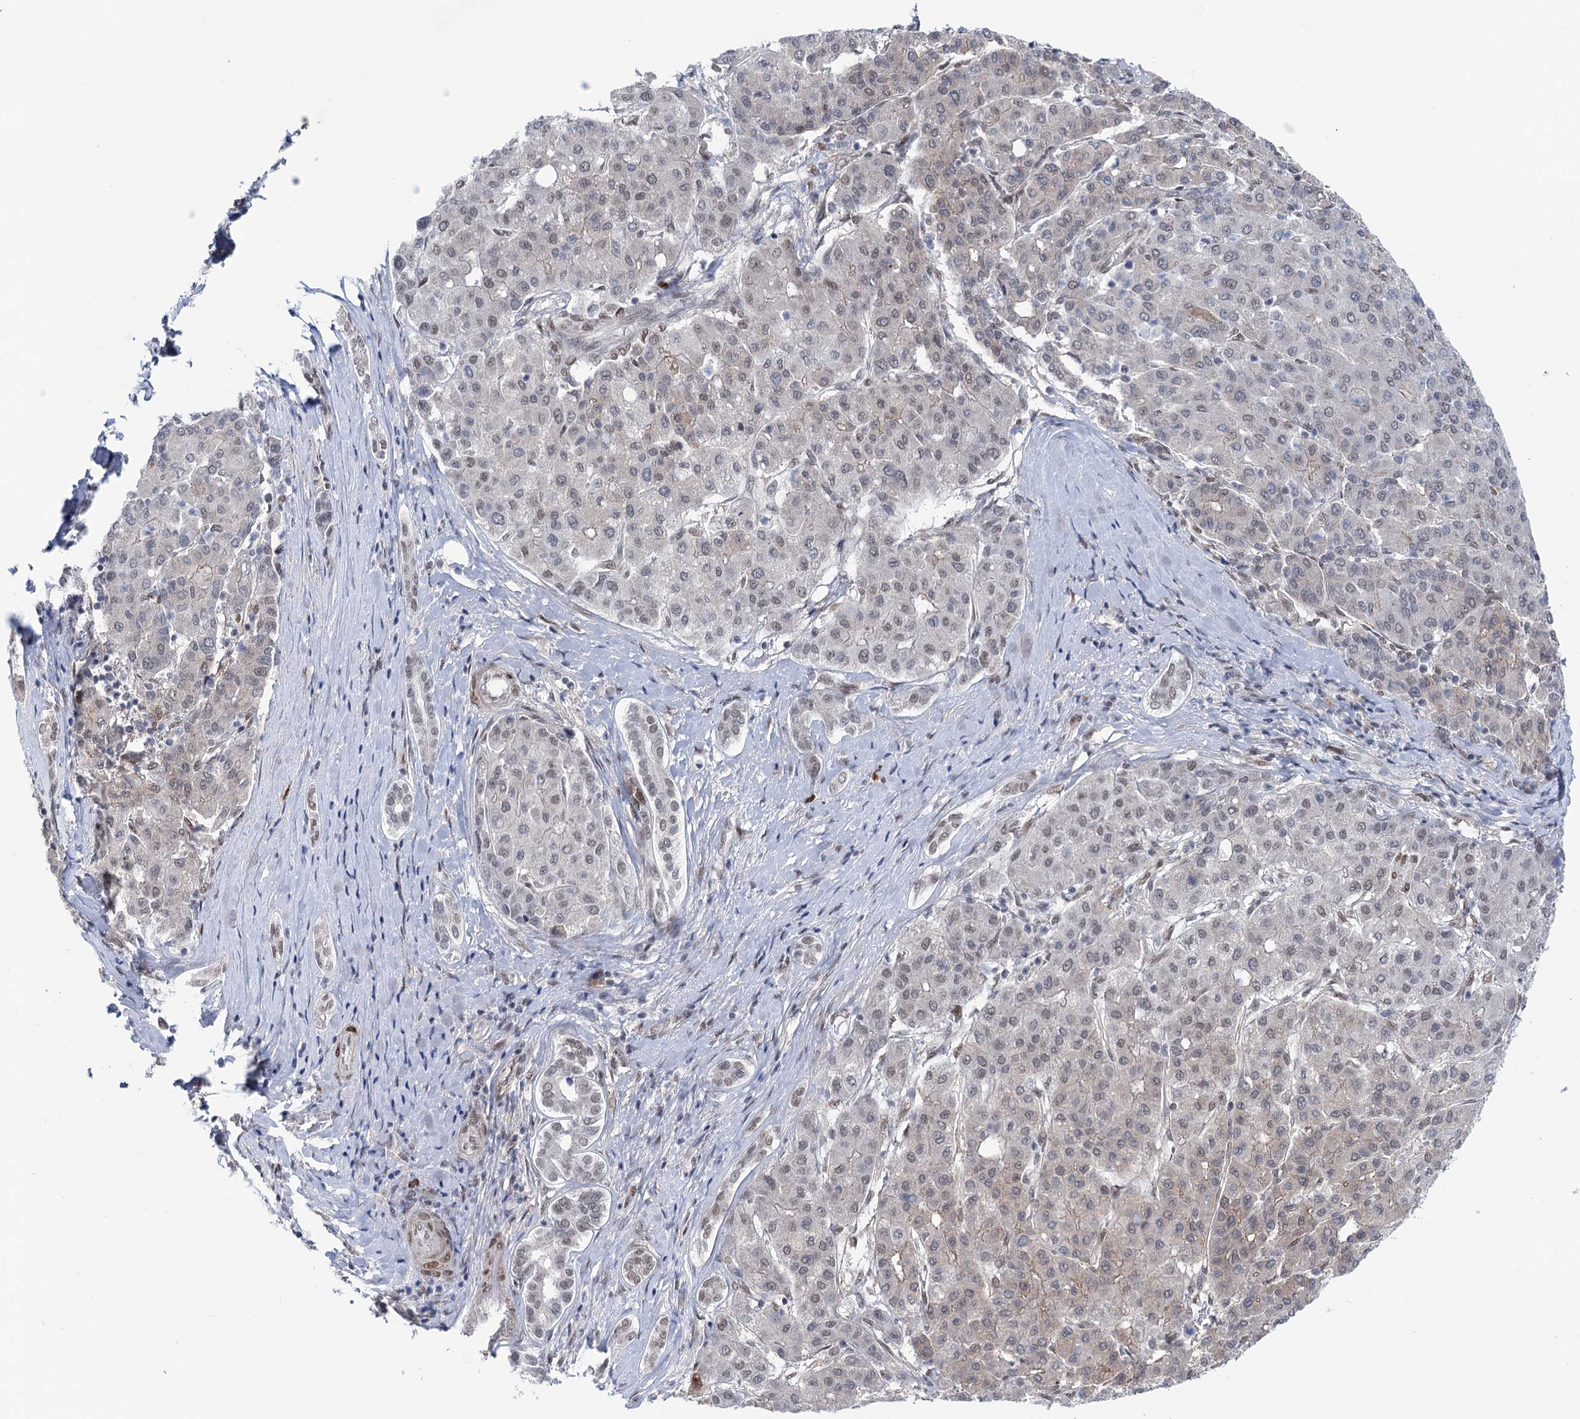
{"staining": {"intensity": "weak", "quantity": "<25%", "location": "nuclear"}, "tissue": "liver cancer", "cell_type": "Tumor cells", "image_type": "cancer", "snomed": [{"axis": "morphology", "description": "Carcinoma, Hepatocellular, NOS"}, {"axis": "topography", "description": "Liver"}], "caption": "Immunohistochemistry histopathology image of neoplastic tissue: liver cancer stained with DAB (3,3'-diaminobenzidine) reveals no significant protein staining in tumor cells. (DAB immunohistochemistry (IHC), high magnification).", "gene": "FAM53A", "patient": {"sex": "male", "age": 65}}